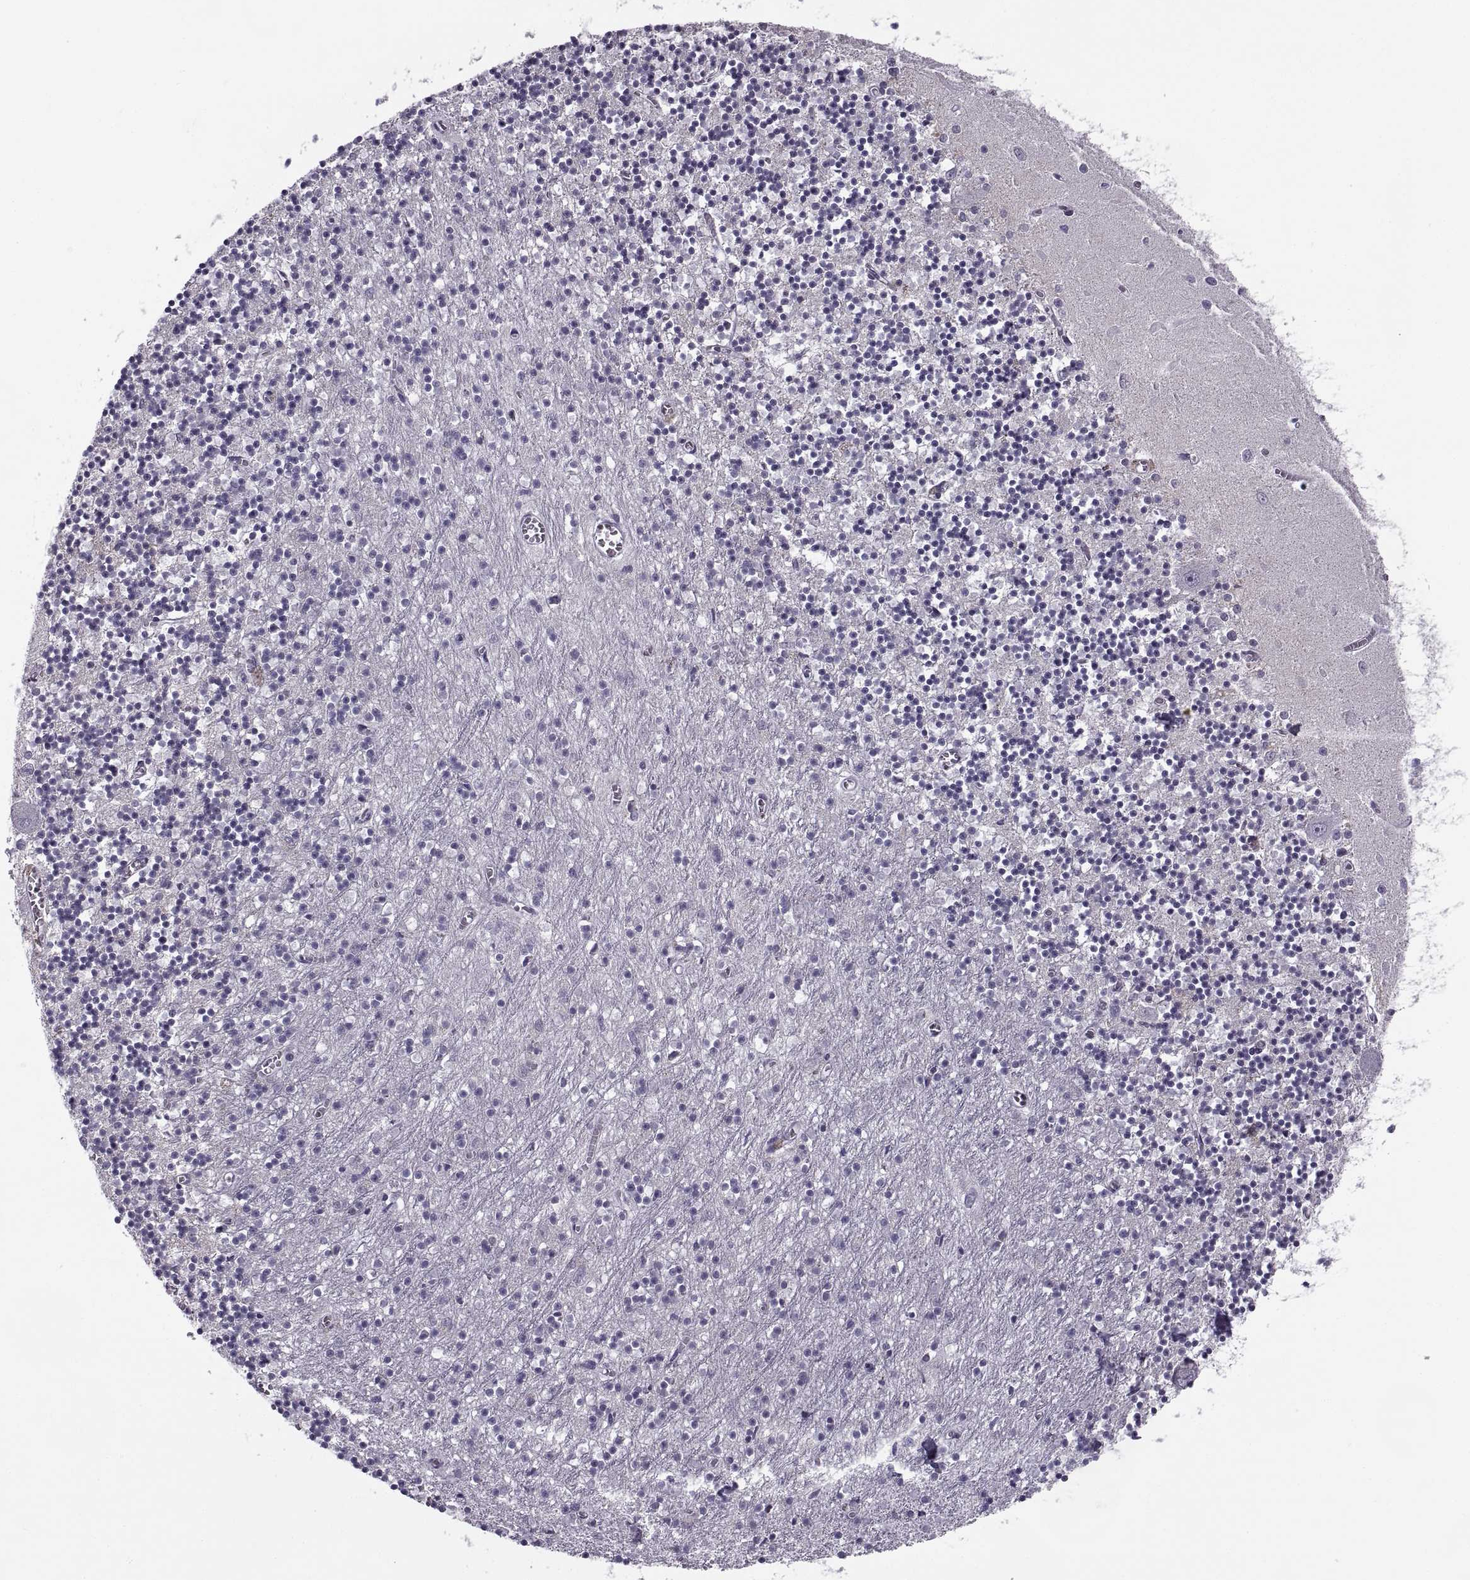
{"staining": {"intensity": "negative", "quantity": "none", "location": "none"}, "tissue": "cerebellum", "cell_type": "Cells in granular layer", "image_type": "normal", "snomed": [{"axis": "morphology", "description": "Normal tissue, NOS"}, {"axis": "topography", "description": "Cerebellum"}], "caption": "Cells in granular layer show no significant positivity in benign cerebellum. (DAB (3,3'-diaminobenzidine) immunohistochemistry with hematoxylin counter stain).", "gene": "TBC1D3B", "patient": {"sex": "female", "age": 64}}